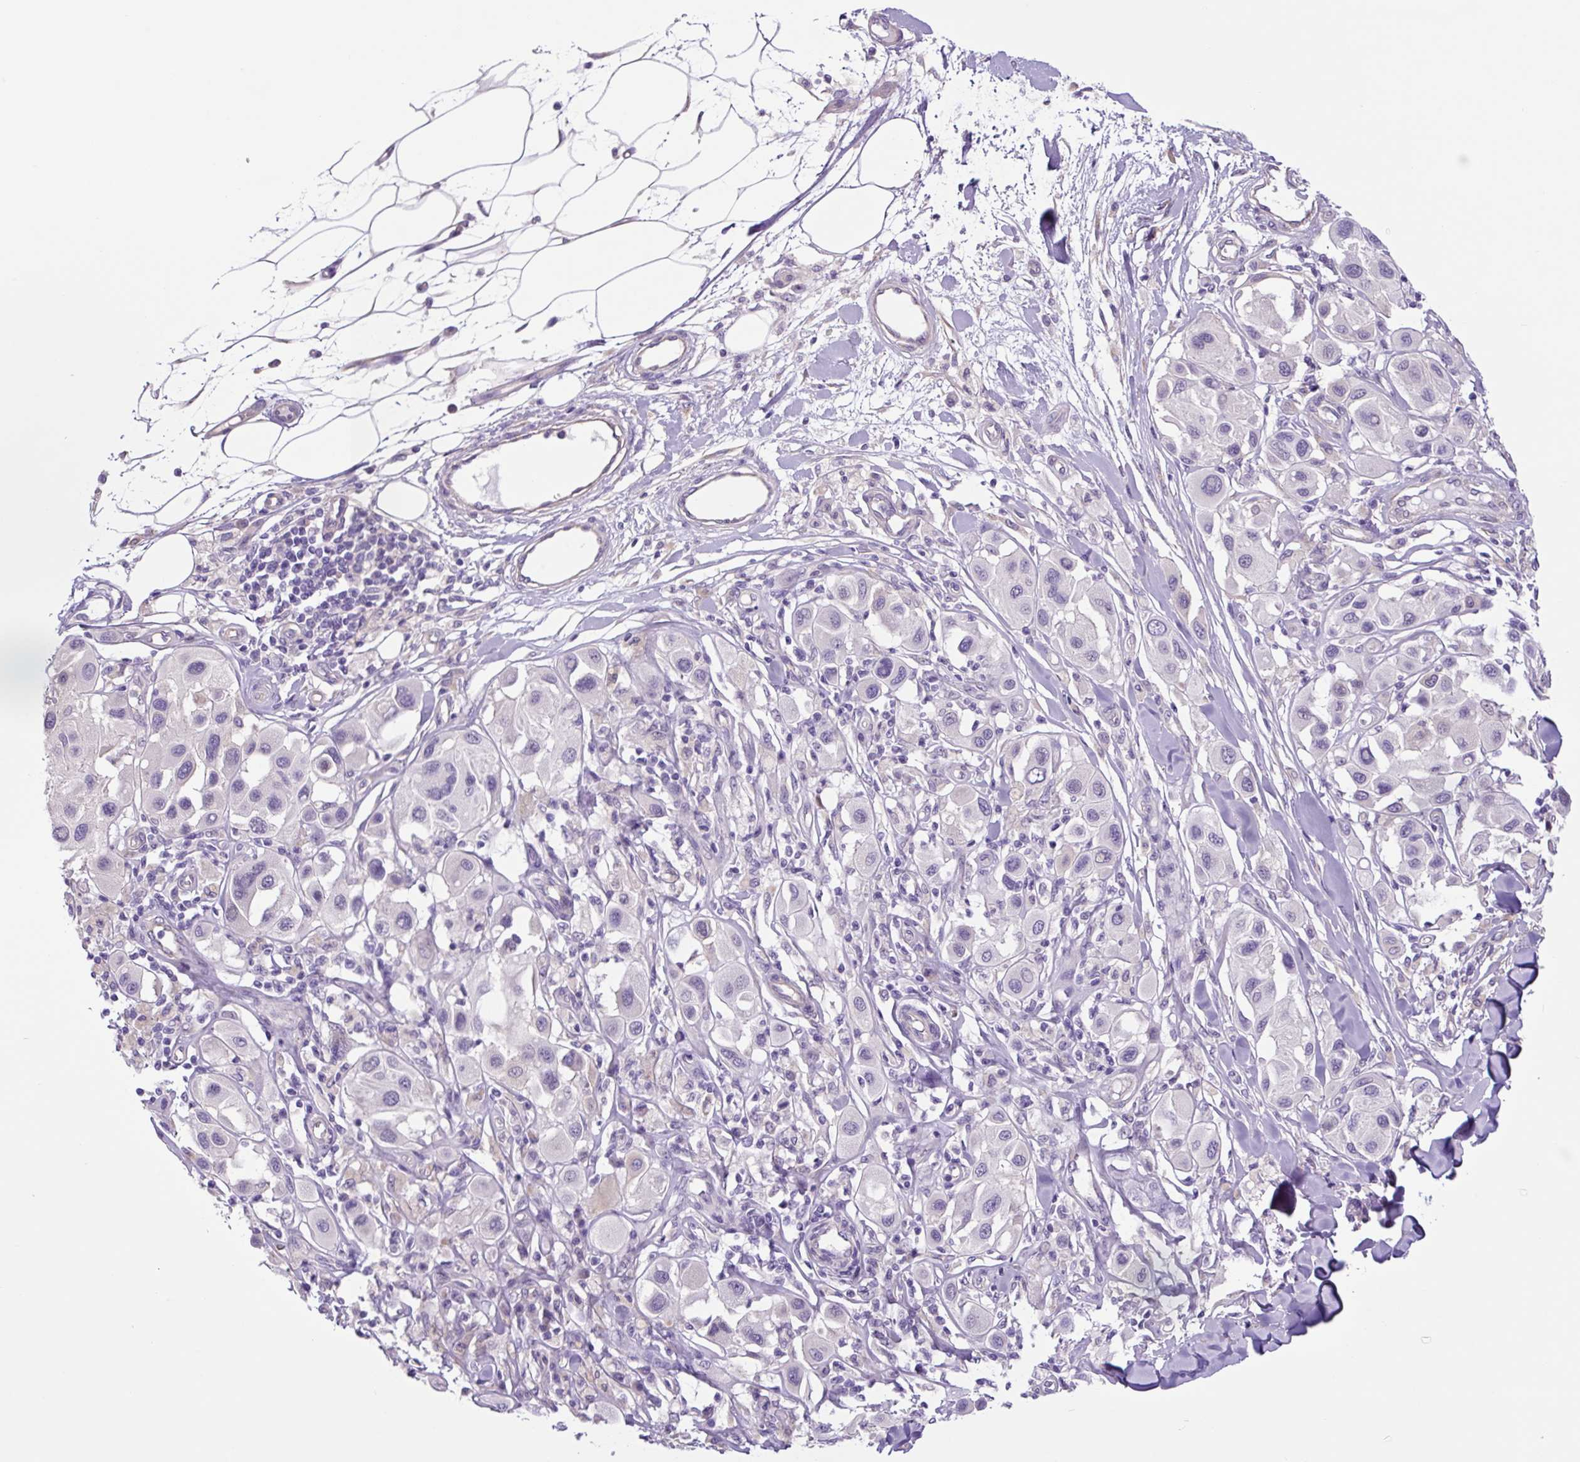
{"staining": {"intensity": "negative", "quantity": "none", "location": "none"}, "tissue": "melanoma", "cell_type": "Tumor cells", "image_type": "cancer", "snomed": [{"axis": "morphology", "description": "Malignant melanoma, Metastatic site"}, {"axis": "topography", "description": "Skin"}], "caption": "This is an immunohistochemistry (IHC) micrograph of human malignant melanoma (metastatic site). There is no expression in tumor cells.", "gene": "GORASP1", "patient": {"sex": "male", "age": 41}}